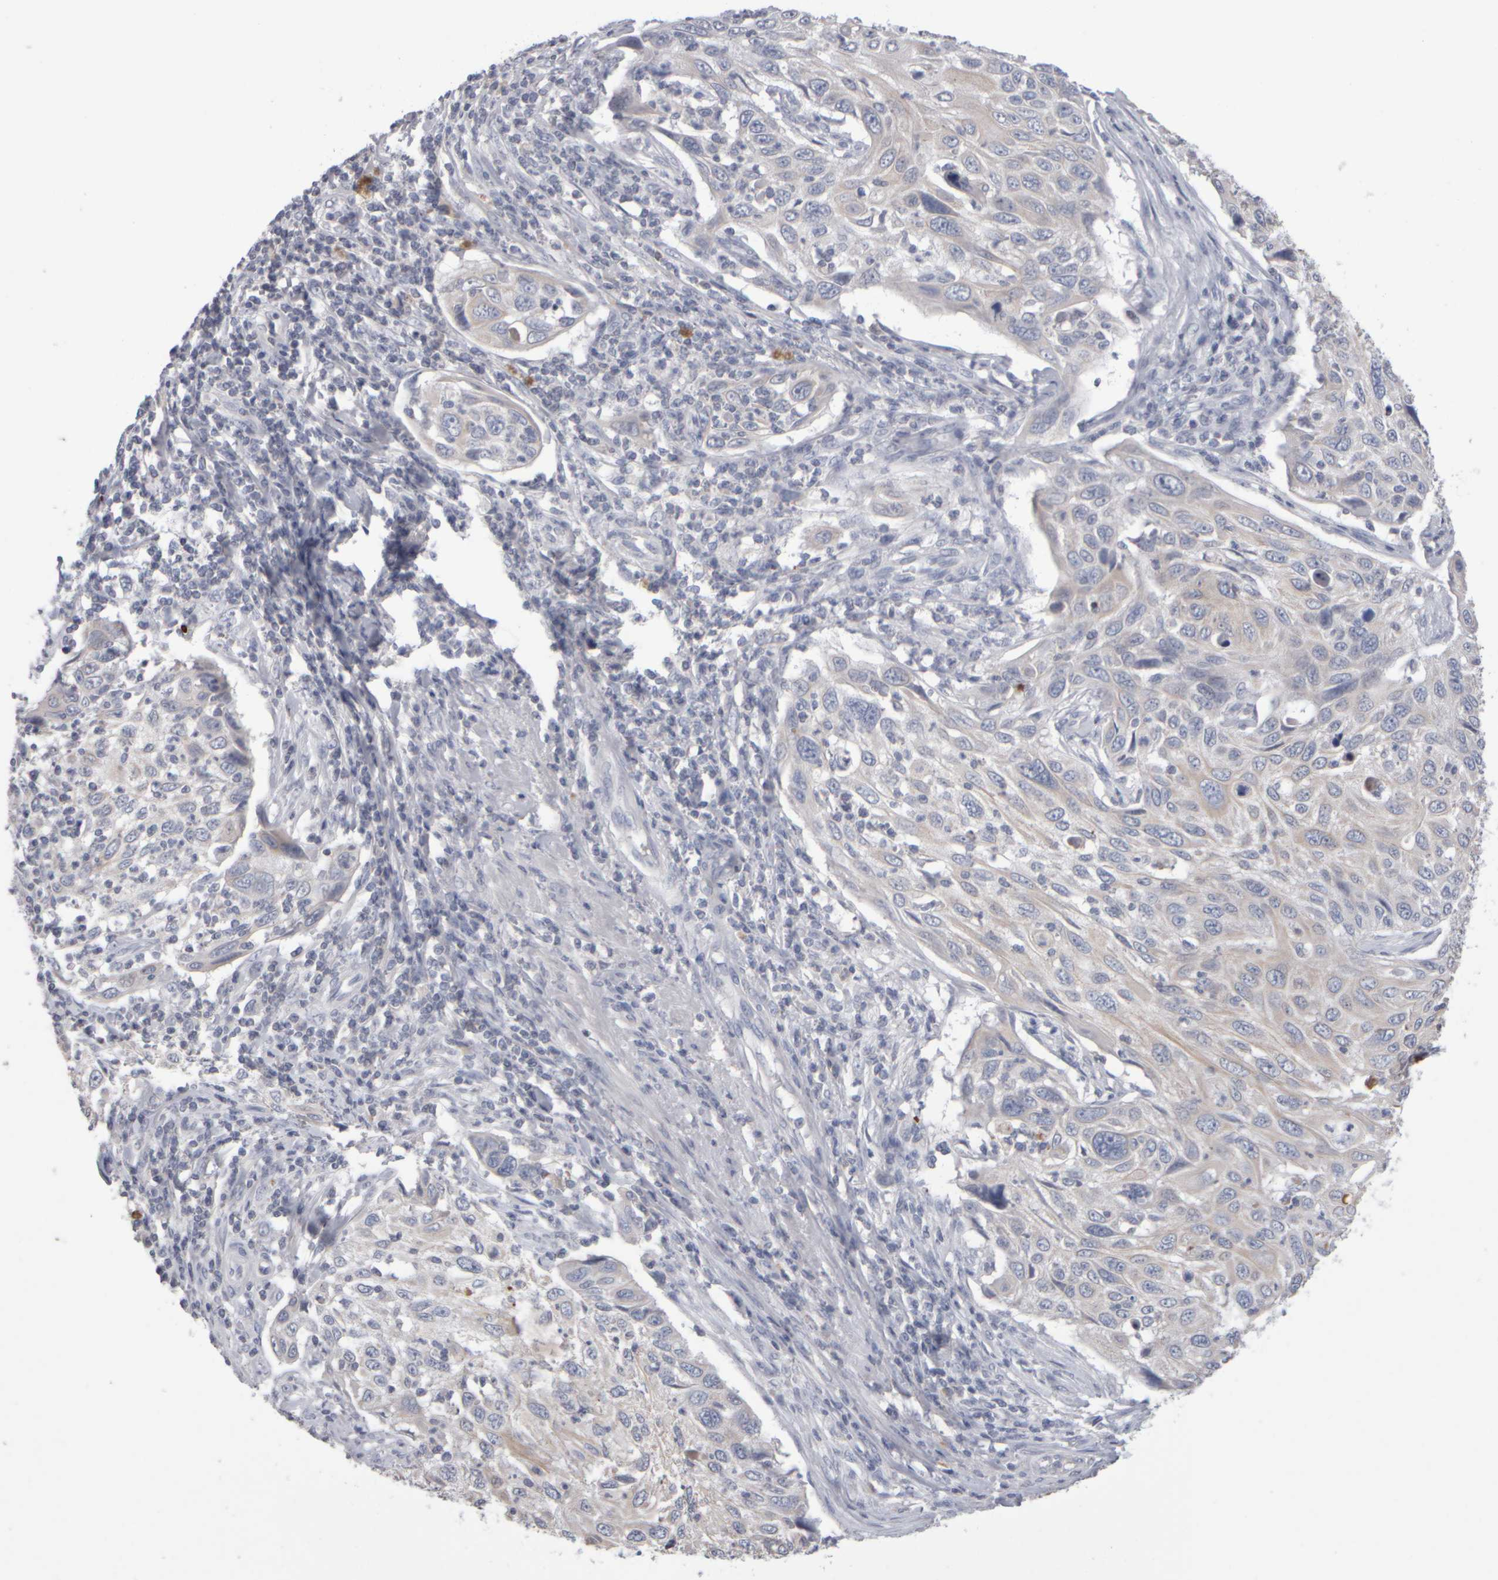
{"staining": {"intensity": "weak", "quantity": "<25%", "location": "cytoplasmic/membranous"}, "tissue": "cervical cancer", "cell_type": "Tumor cells", "image_type": "cancer", "snomed": [{"axis": "morphology", "description": "Squamous cell carcinoma, NOS"}, {"axis": "topography", "description": "Cervix"}], "caption": "Immunohistochemistry histopathology image of neoplastic tissue: cervical cancer (squamous cell carcinoma) stained with DAB (3,3'-diaminobenzidine) displays no significant protein staining in tumor cells. Brightfield microscopy of IHC stained with DAB (brown) and hematoxylin (blue), captured at high magnification.", "gene": "EPHX2", "patient": {"sex": "female", "age": 70}}